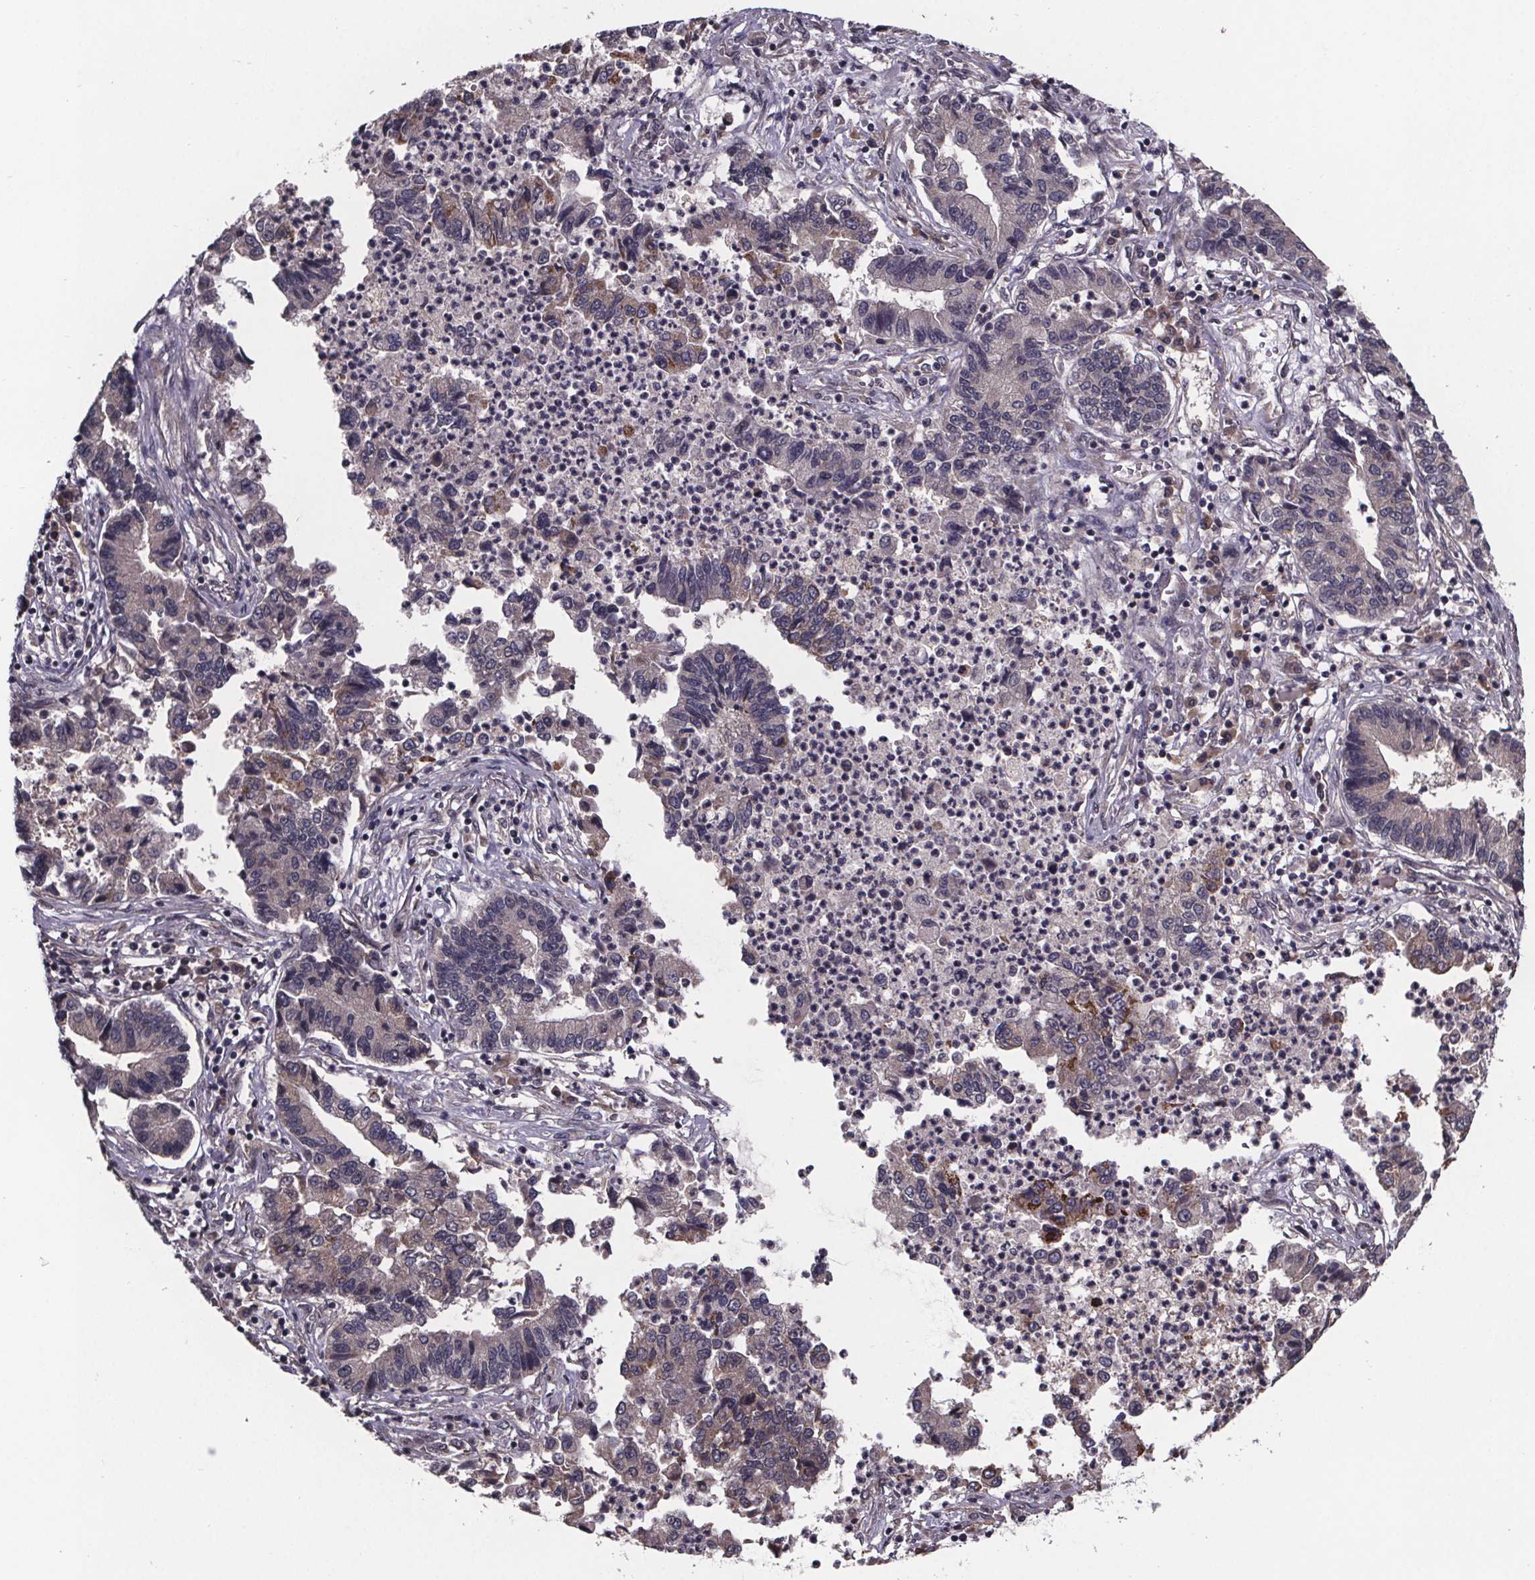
{"staining": {"intensity": "weak", "quantity": ">75%", "location": "cytoplasmic/membranous"}, "tissue": "lung cancer", "cell_type": "Tumor cells", "image_type": "cancer", "snomed": [{"axis": "morphology", "description": "Adenocarcinoma, NOS"}, {"axis": "topography", "description": "Lung"}], "caption": "This is a histology image of immunohistochemistry (IHC) staining of lung adenocarcinoma, which shows weak staining in the cytoplasmic/membranous of tumor cells.", "gene": "SAT1", "patient": {"sex": "female", "age": 57}}